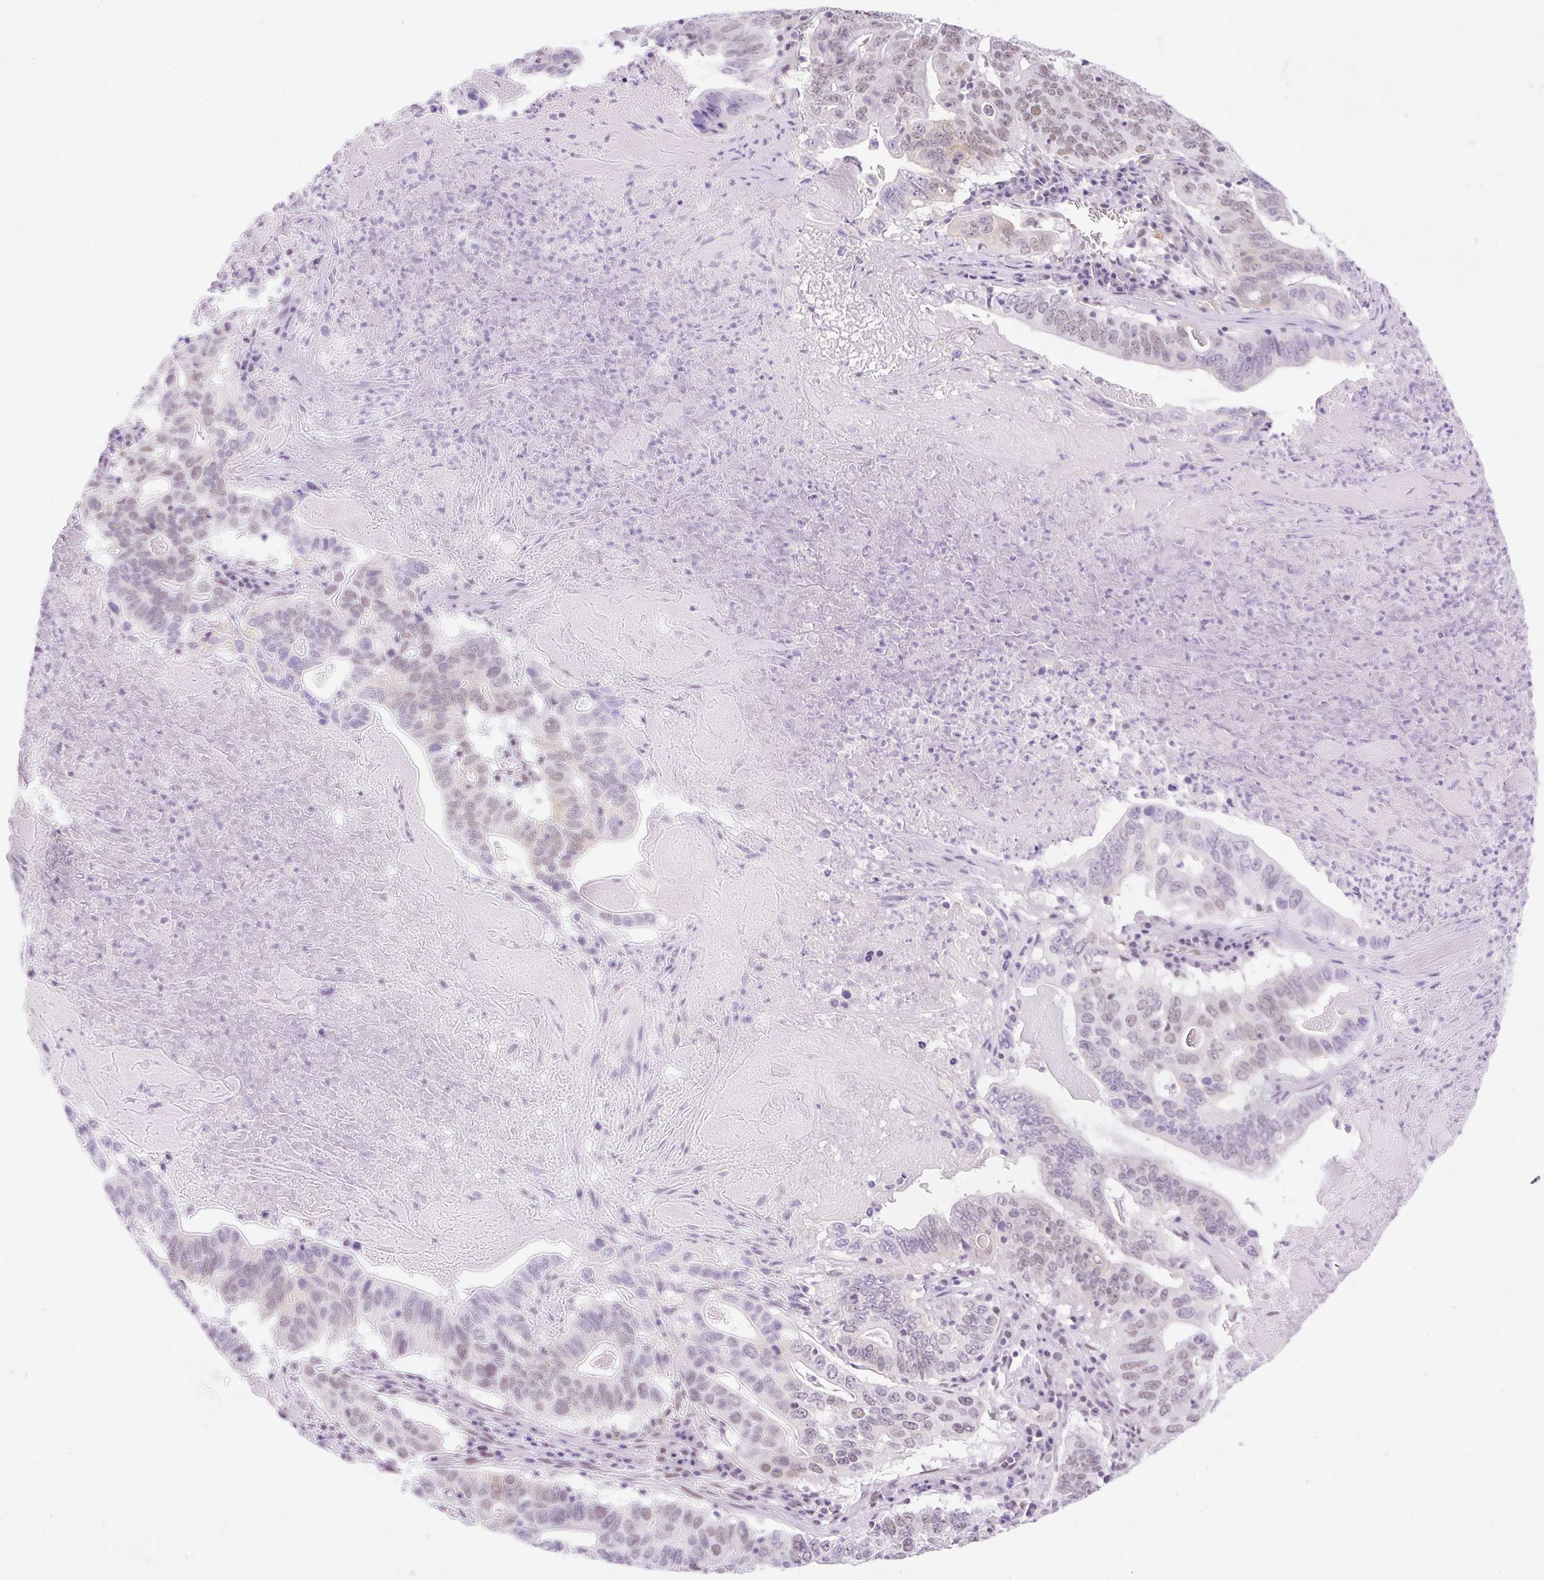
{"staining": {"intensity": "weak", "quantity": "25%-75%", "location": "nuclear"}, "tissue": "lung cancer", "cell_type": "Tumor cells", "image_type": "cancer", "snomed": [{"axis": "morphology", "description": "Adenocarcinoma, NOS"}, {"axis": "topography", "description": "Lung"}], "caption": "Lung cancer (adenocarcinoma) stained for a protein shows weak nuclear positivity in tumor cells.", "gene": "PALM3", "patient": {"sex": "female", "age": 60}}